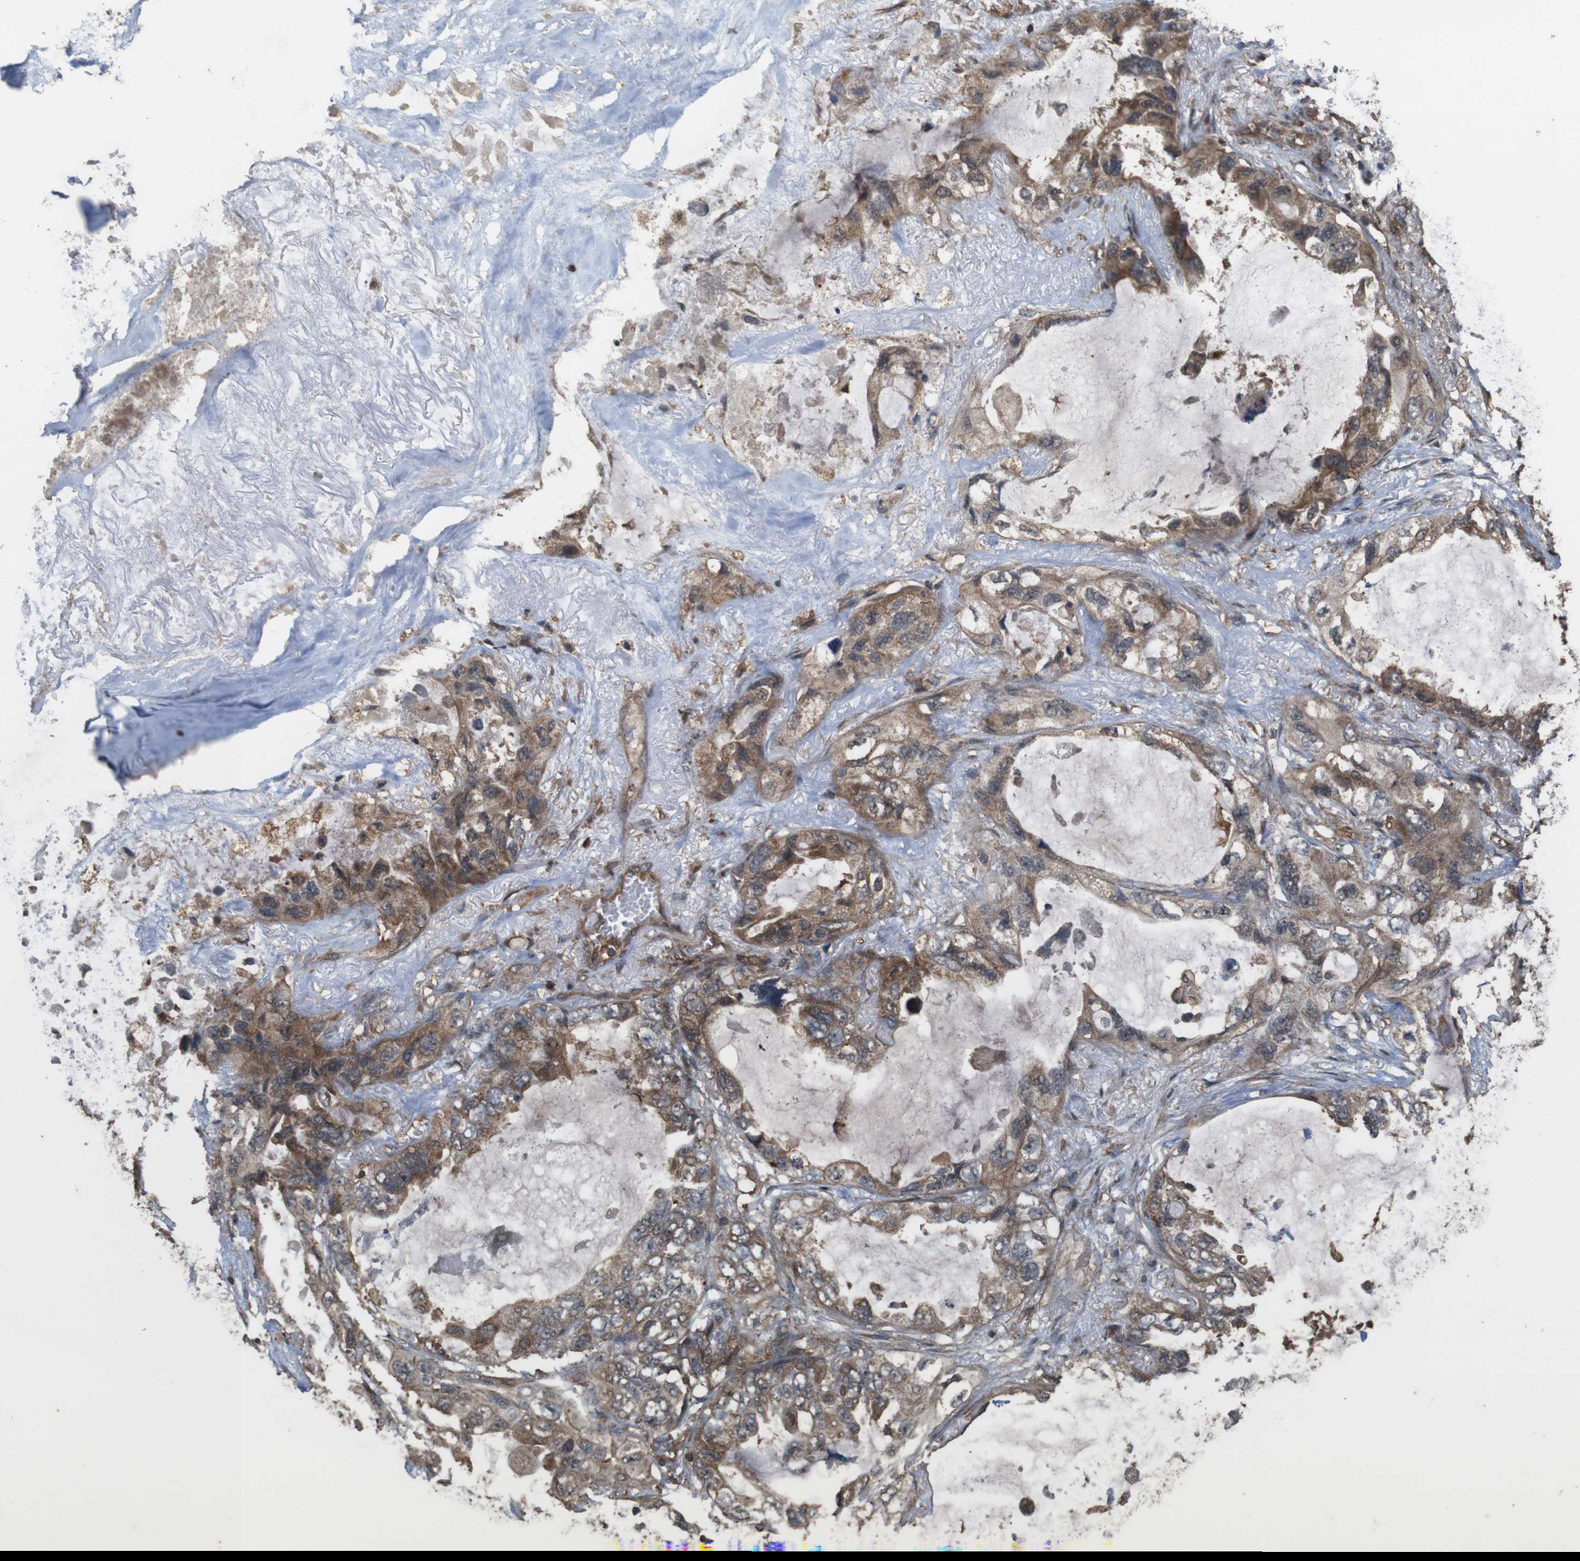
{"staining": {"intensity": "moderate", "quantity": ">75%", "location": "cytoplasmic/membranous"}, "tissue": "lung cancer", "cell_type": "Tumor cells", "image_type": "cancer", "snomed": [{"axis": "morphology", "description": "Squamous cell carcinoma, NOS"}, {"axis": "topography", "description": "Lung"}], "caption": "Lung squamous cell carcinoma tissue reveals moderate cytoplasmic/membranous expression in about >75% of tumor cells, visualized by immunohistochemistry. (DAB IHC, brown staining for protein, blue staining for nuclei).", "gene": "BAG4", "patient": {"sex": "female", "age": 73}}